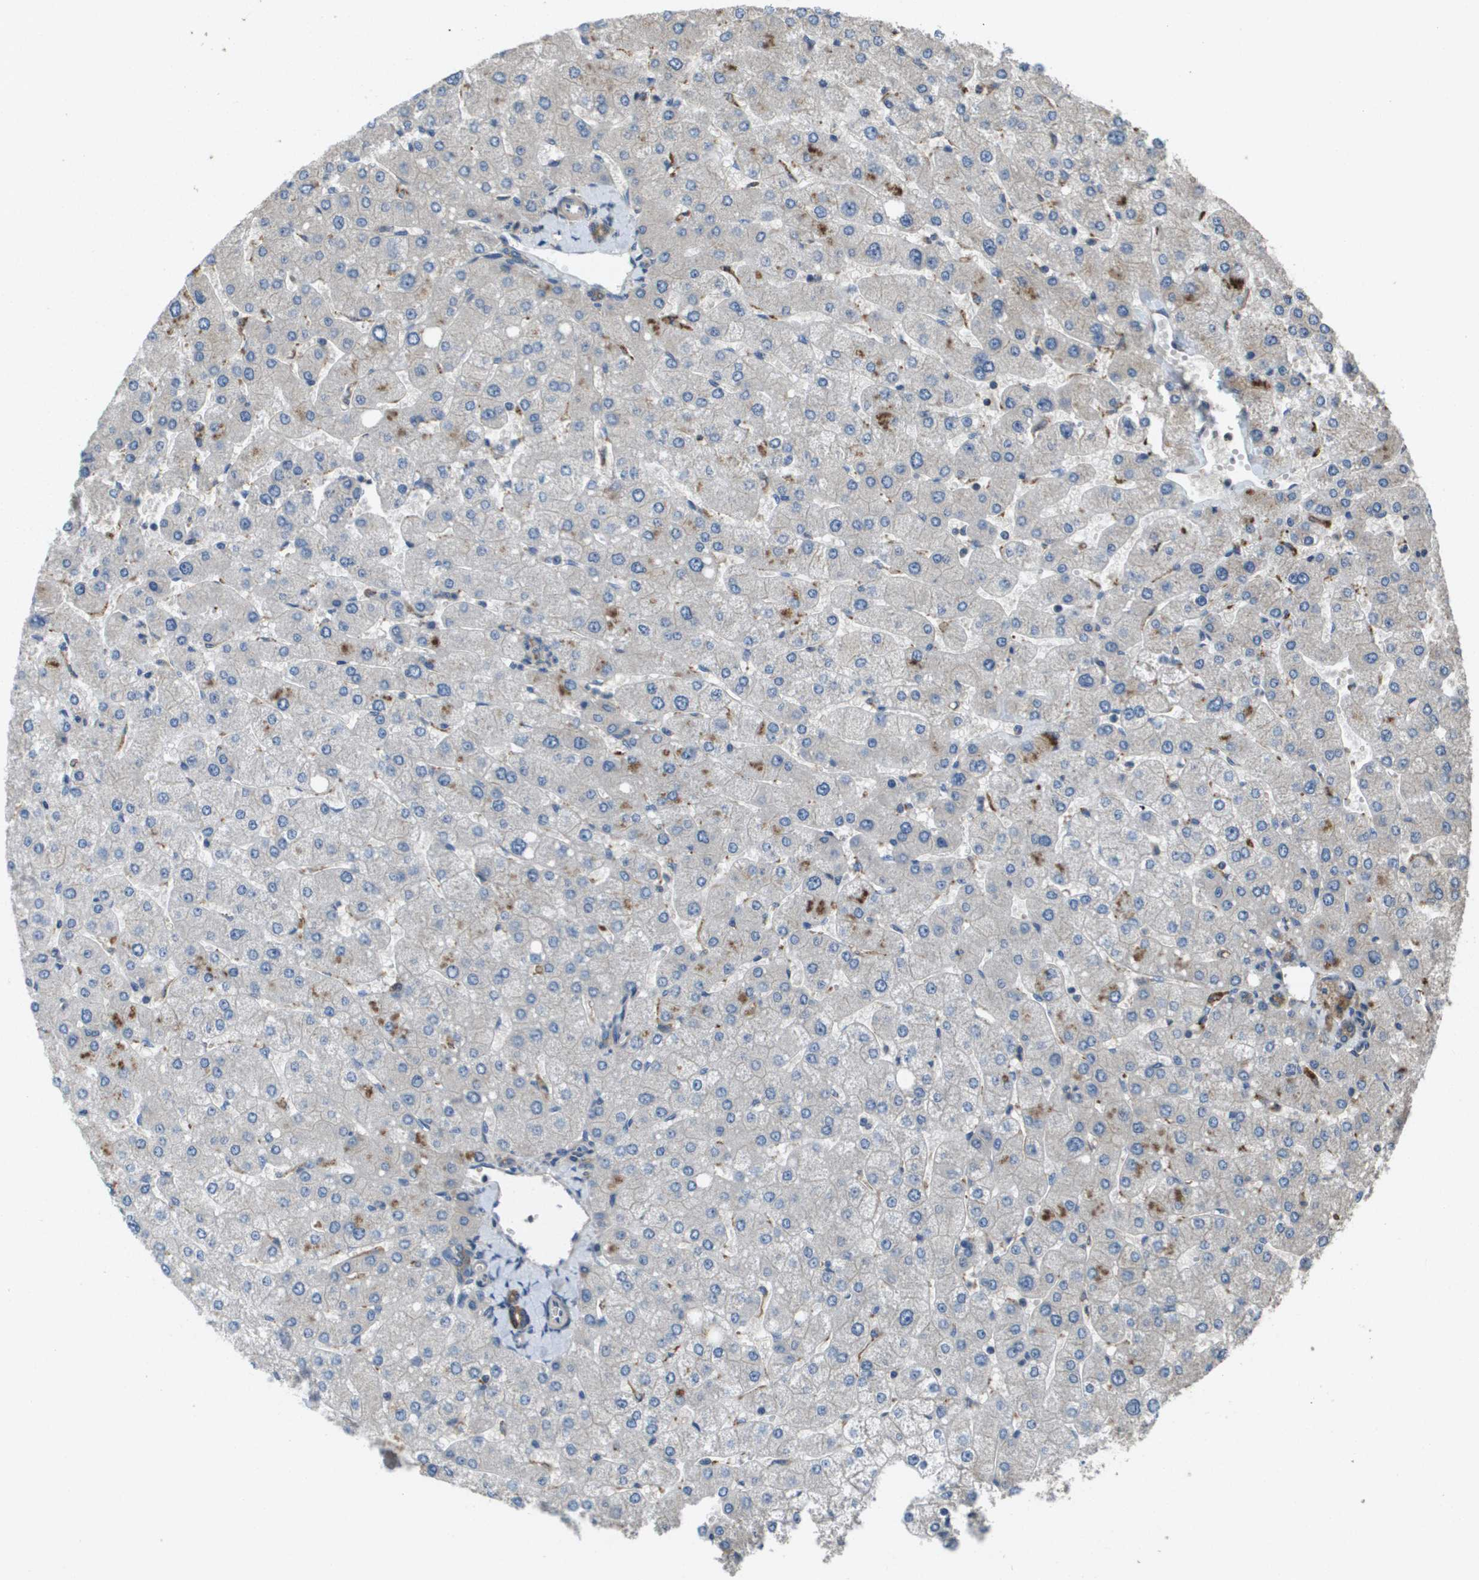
{"staining": {"intensity": "moderate", "quantity": "25%-75%", "location": "cytoplasmic/membranous"}, "tissue": "liver", "cell_type": "Cholangiocytes", "image_type": "normal", "snomed": [{"axis": "morphology", "description": "Normal tissue, NOS"}, {"axis": "topography", "description": "Liver"}], "caption": "Protein expression analysis of unremarkable human liver reveals moderate cytoplasmic/membranous positivity in about 25%-75% of cholangiocytes. (DAB IHC with brightfield microscopy, high magnification).", "gene": "KRT23", "patient": {"sex": "male", "age": 55}}